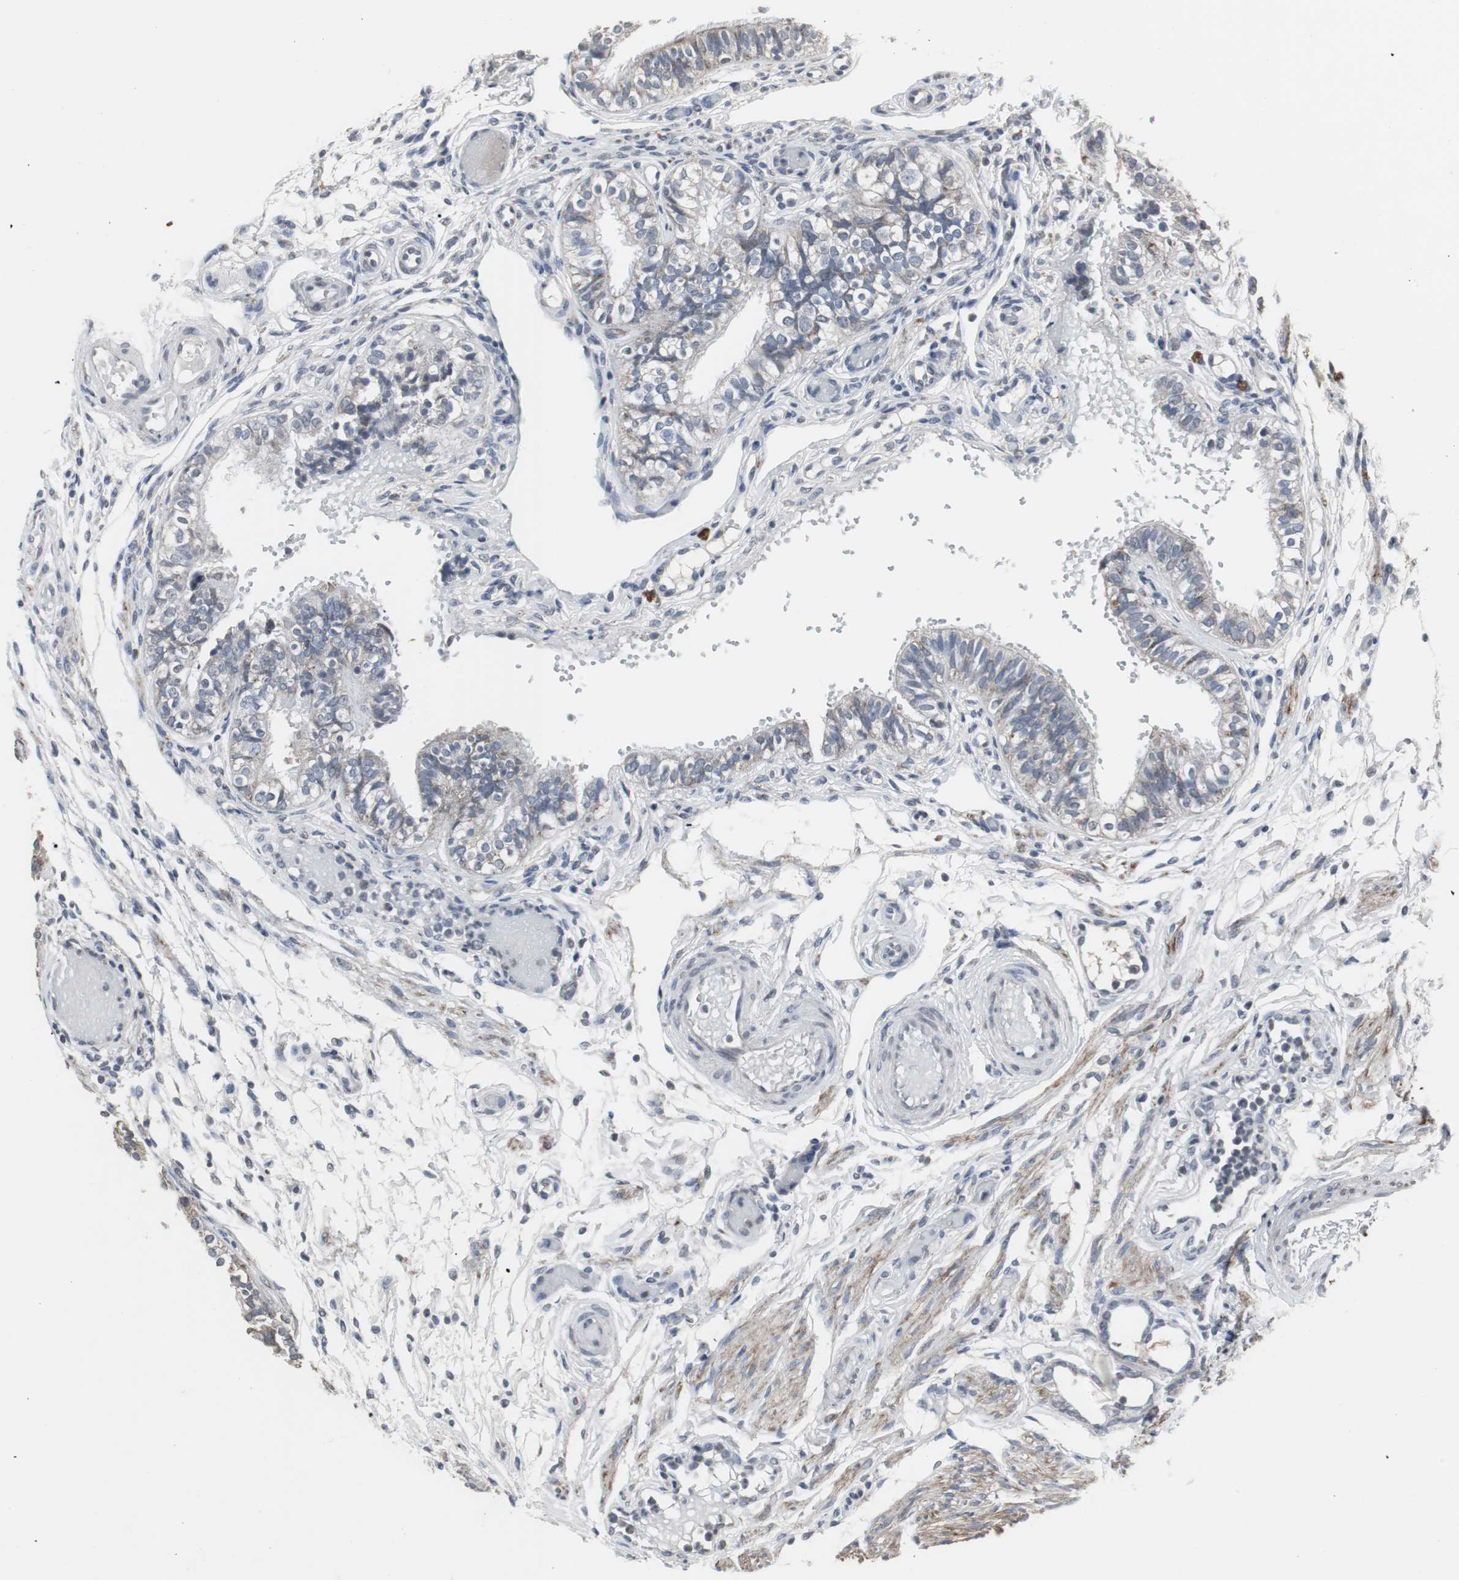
{"staining": {"intensity": "weak", "quantity": "25%-75%", "location": "cytoplasmic/membranous"}, "tissue": "fallopian tube", "cell_type": "Glandular cells", "image_type": "normal", "snomed": [{"axis": "morphology", "description": "Normal tissue, NOS"}, {"axis": "morphology", "description": "Dermoid, NOS"}, {"axis": "topography", "description": "Fallopian tube"}], "caption": "This image shows benign fallopian tube stained with immunohistochemistry (IHC) to label a protein in brown. The cytoplasmic/membranous of glandular cells show weak positivity for the protein. Nuclei are counter-stained blue.", "gene": "ACAA1", "patient": {"sex": "female", "age": 33}}